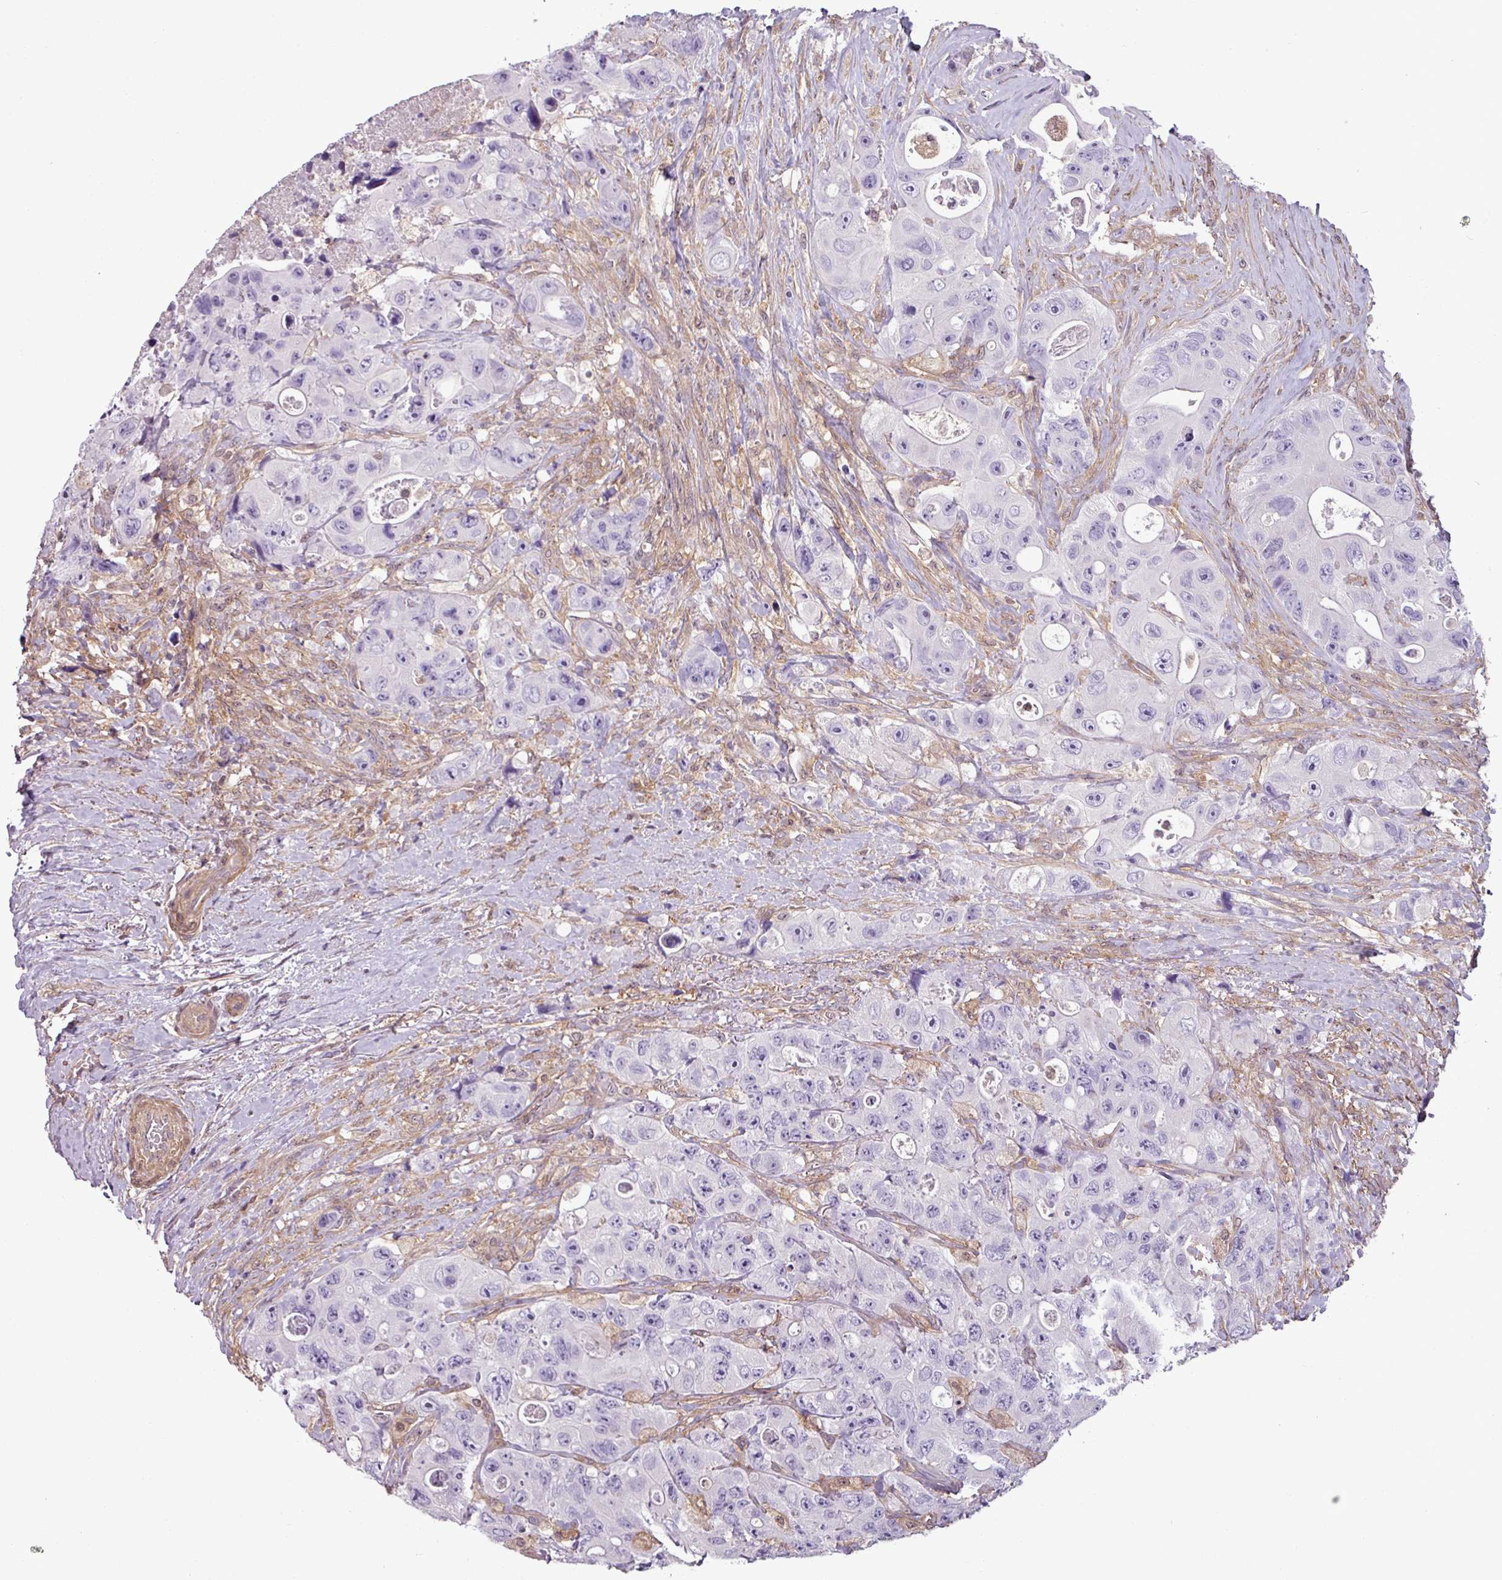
{"staining": {"intensity": "negative", "quantity": "none", "location": "none"}, "tissue": "colorectal cancer", "cell_type": "Tumor cells", "image_type": "cancer", "snomed": [{"axis": "morphology", "description": "Adenocarcinoma, NOS"}, {"axis": "topography", "description": "Colon"}], "caption": "A photomicrograph of colorectal cancer (adenocarcinoma) stained for a protein shows no brown staining in tumor cells.", "gene": "SH3BGRL", "patient": {"sex": "female", "age": 46}}